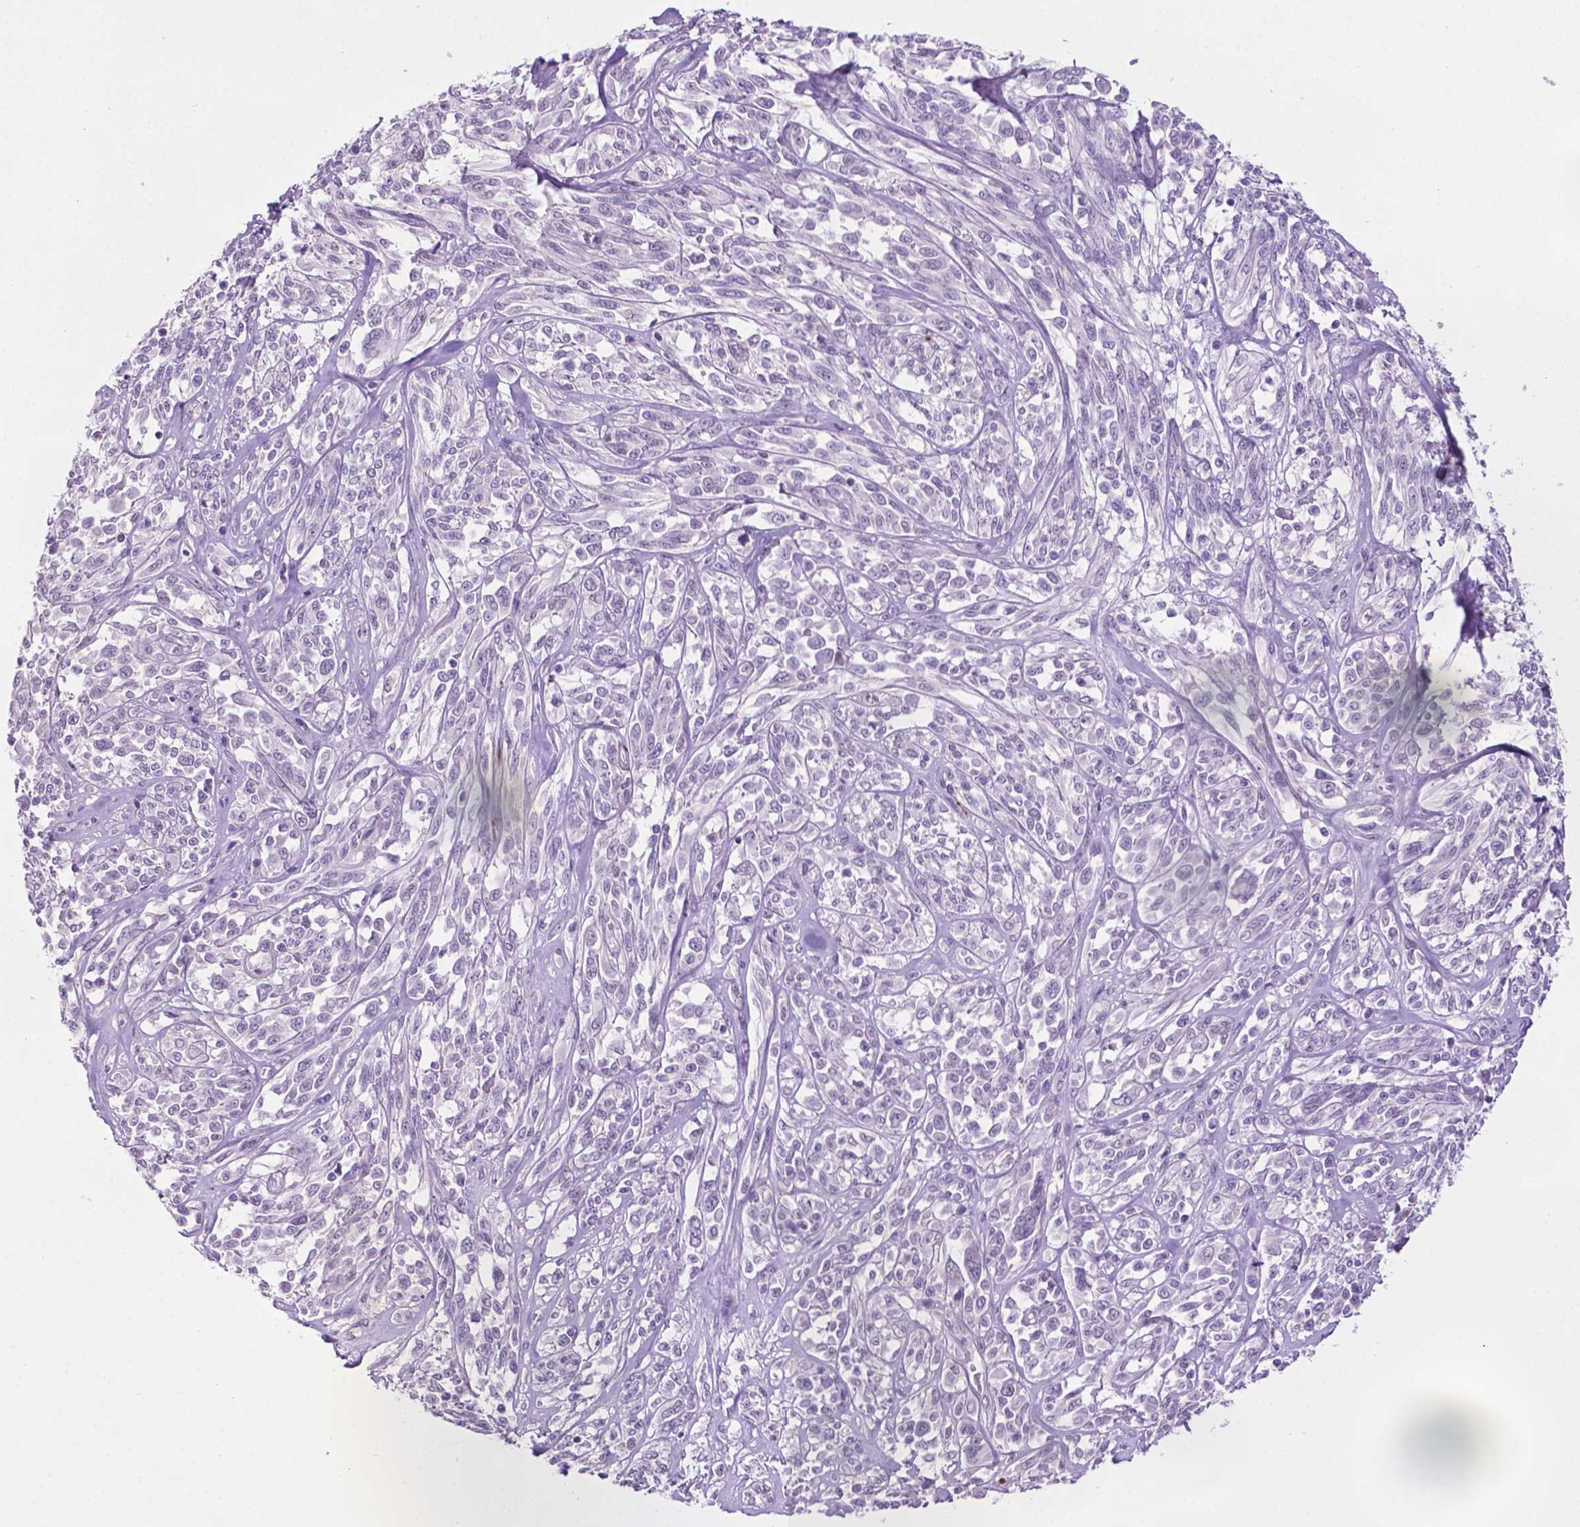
{"staining": {"intensity": "negative", "quantity": "none", "location": "none"}, "tissue": "melanoma", "cell_type": "Tumor cells", "image_type": "cancer", "snomed": [{"axis": "morphology", "description": "Malignant melanoma, NOS"}, {"axis": "topography", "description": "Skin"}], "caption": "Protein analysis of melanoma exhibits no significant positivity in tumor cells. (DAB (3,3'-diaminobenzidine) immunohistochemistry visualized using brightfield microscopy, high magnification).", "gene": "MMP27", "patient": {"sex": "female", "age": 91}}